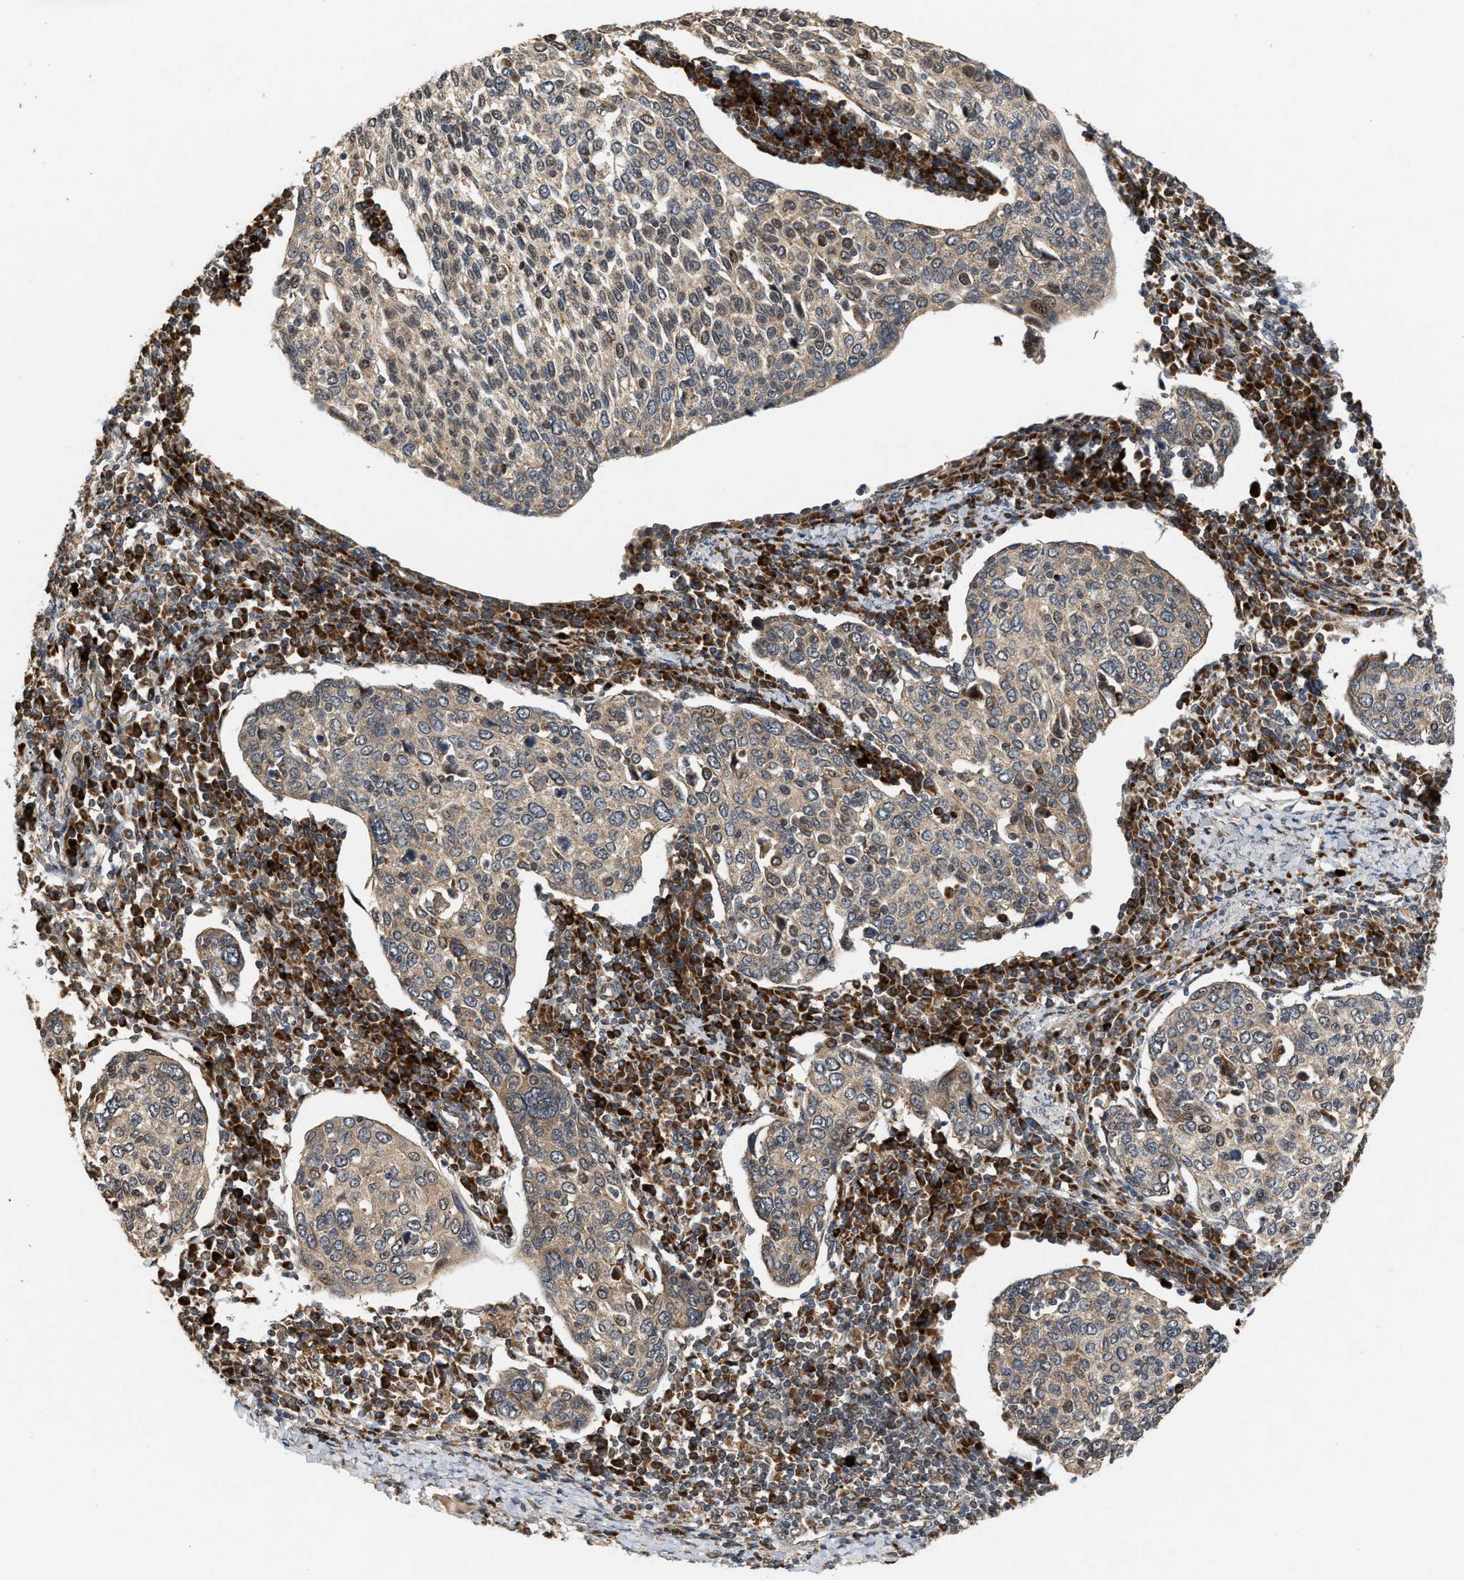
{"staining": {"intensity": "weak", "quantity": ">75%", "location": "cytoplasmic/membranous,nuclear"}, "tissue": "cervical cancer", "cell_type": "Tumor cells", "image_type": "cancer", "snomed": [{"axis": "morphology", "description": "Squamous cell carcinoma, NOS"}, {"axis": "topography", "description": "Cervix"}], "caption": "About >75% of tumor cells in cervical cancer demonstrate weak cytoplasmic/membranous and nuclear protein staining as visualized by brown immunohistochemical staining.", "gene": "ELP2", "patient": {"sex": "female", "age": 40}}